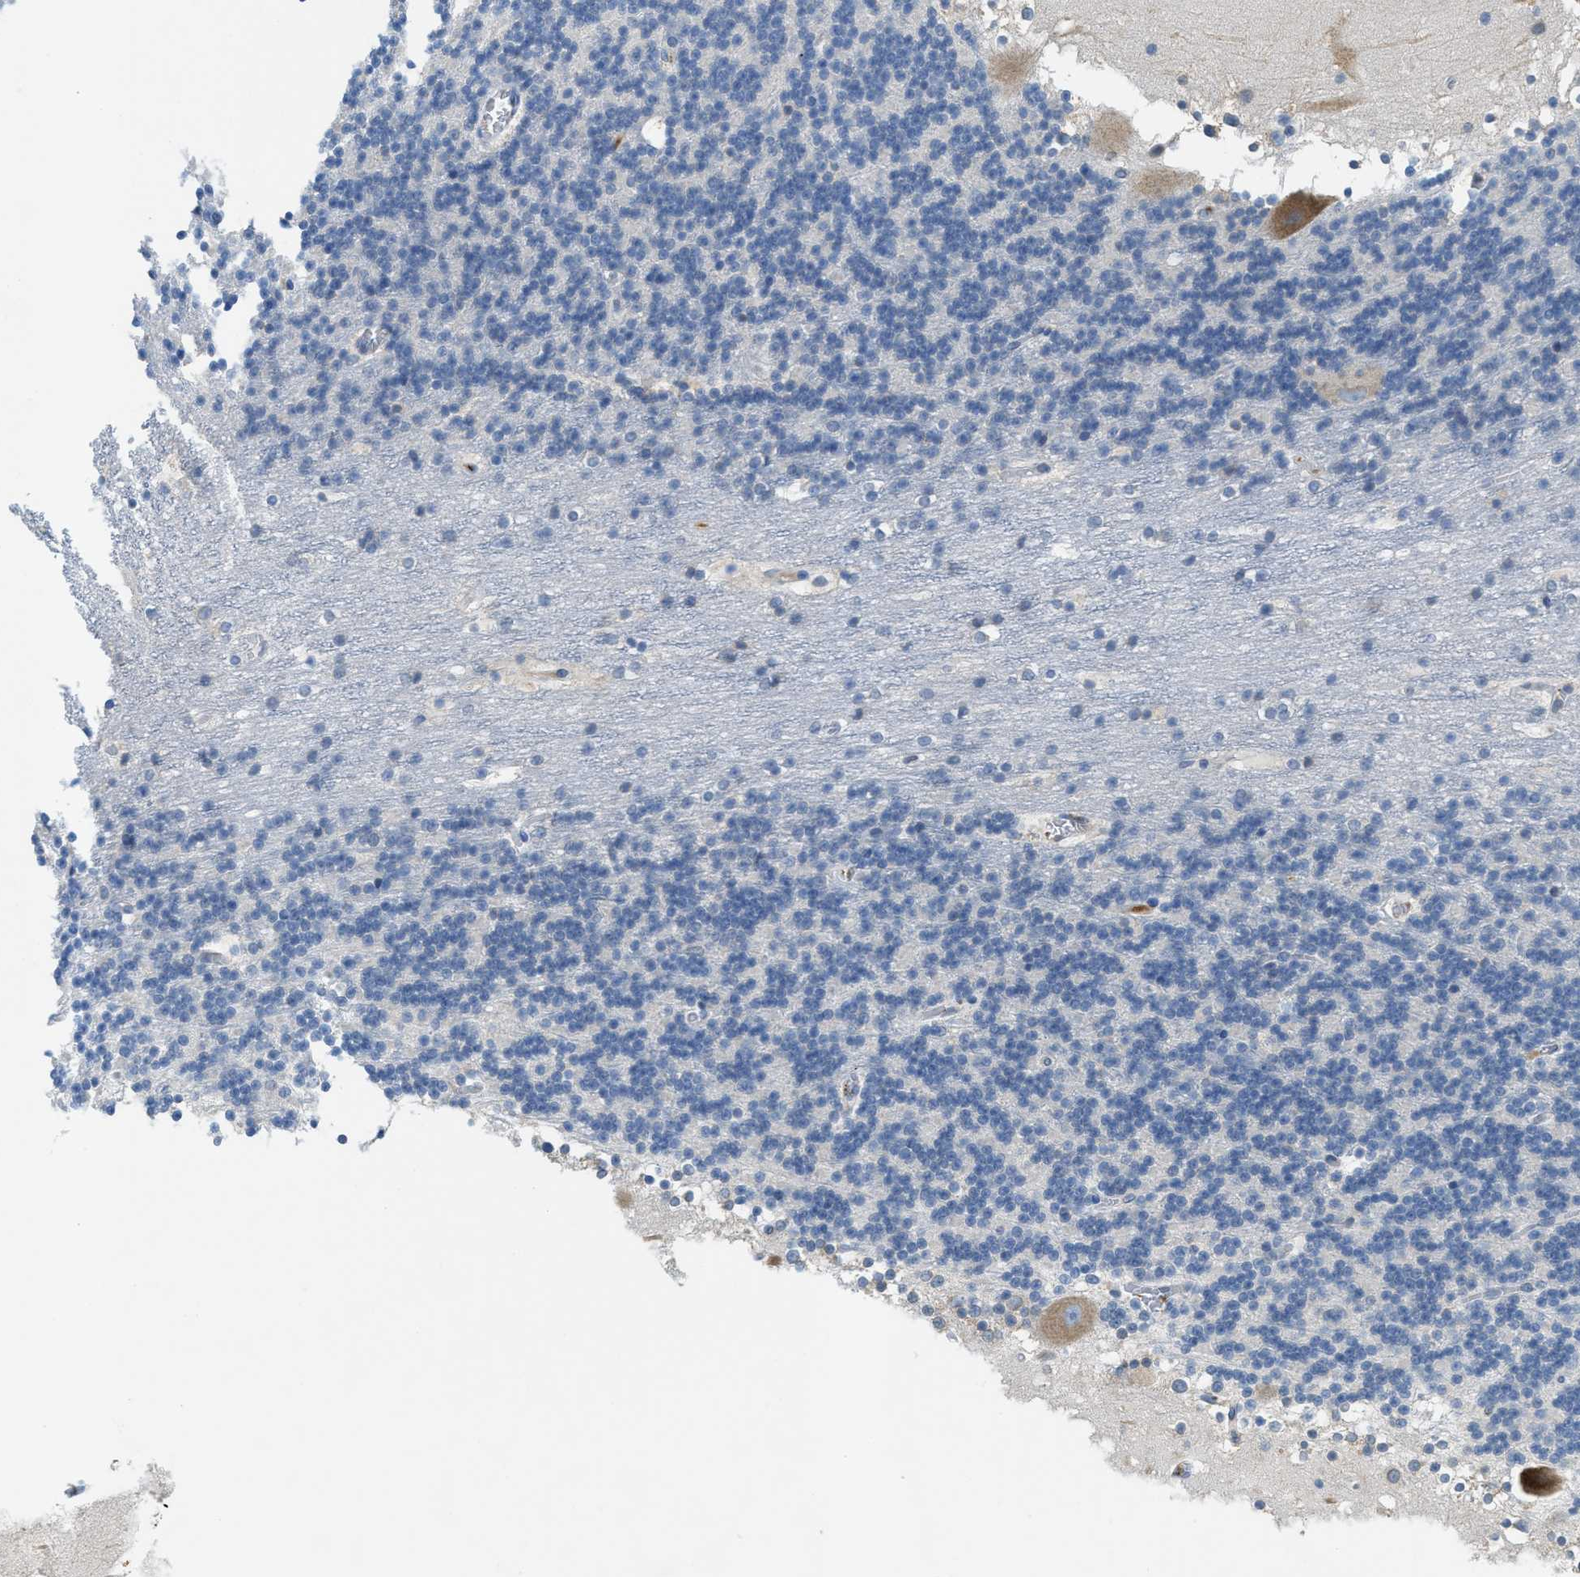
{"staining": {"intensity": "negative", "quantity": "none", "location": "none"}, "tissue": "cerebellum", "cell_type": "Cells in granular layer", "image_type": "normal", "snomed": [{"axis": "morphology", "description": "Normal tissue, NOS"}, {"axis": "topography", "description": "Cerebellum"}], "caption": "Immunohistochemistry (IHC) micrograph of benign human cerebellum stained for a protein (brown), which shows no expression in cells in granular layer.", "gene": "MPDU1", "patient": {"sex": "male", "age": 45}}